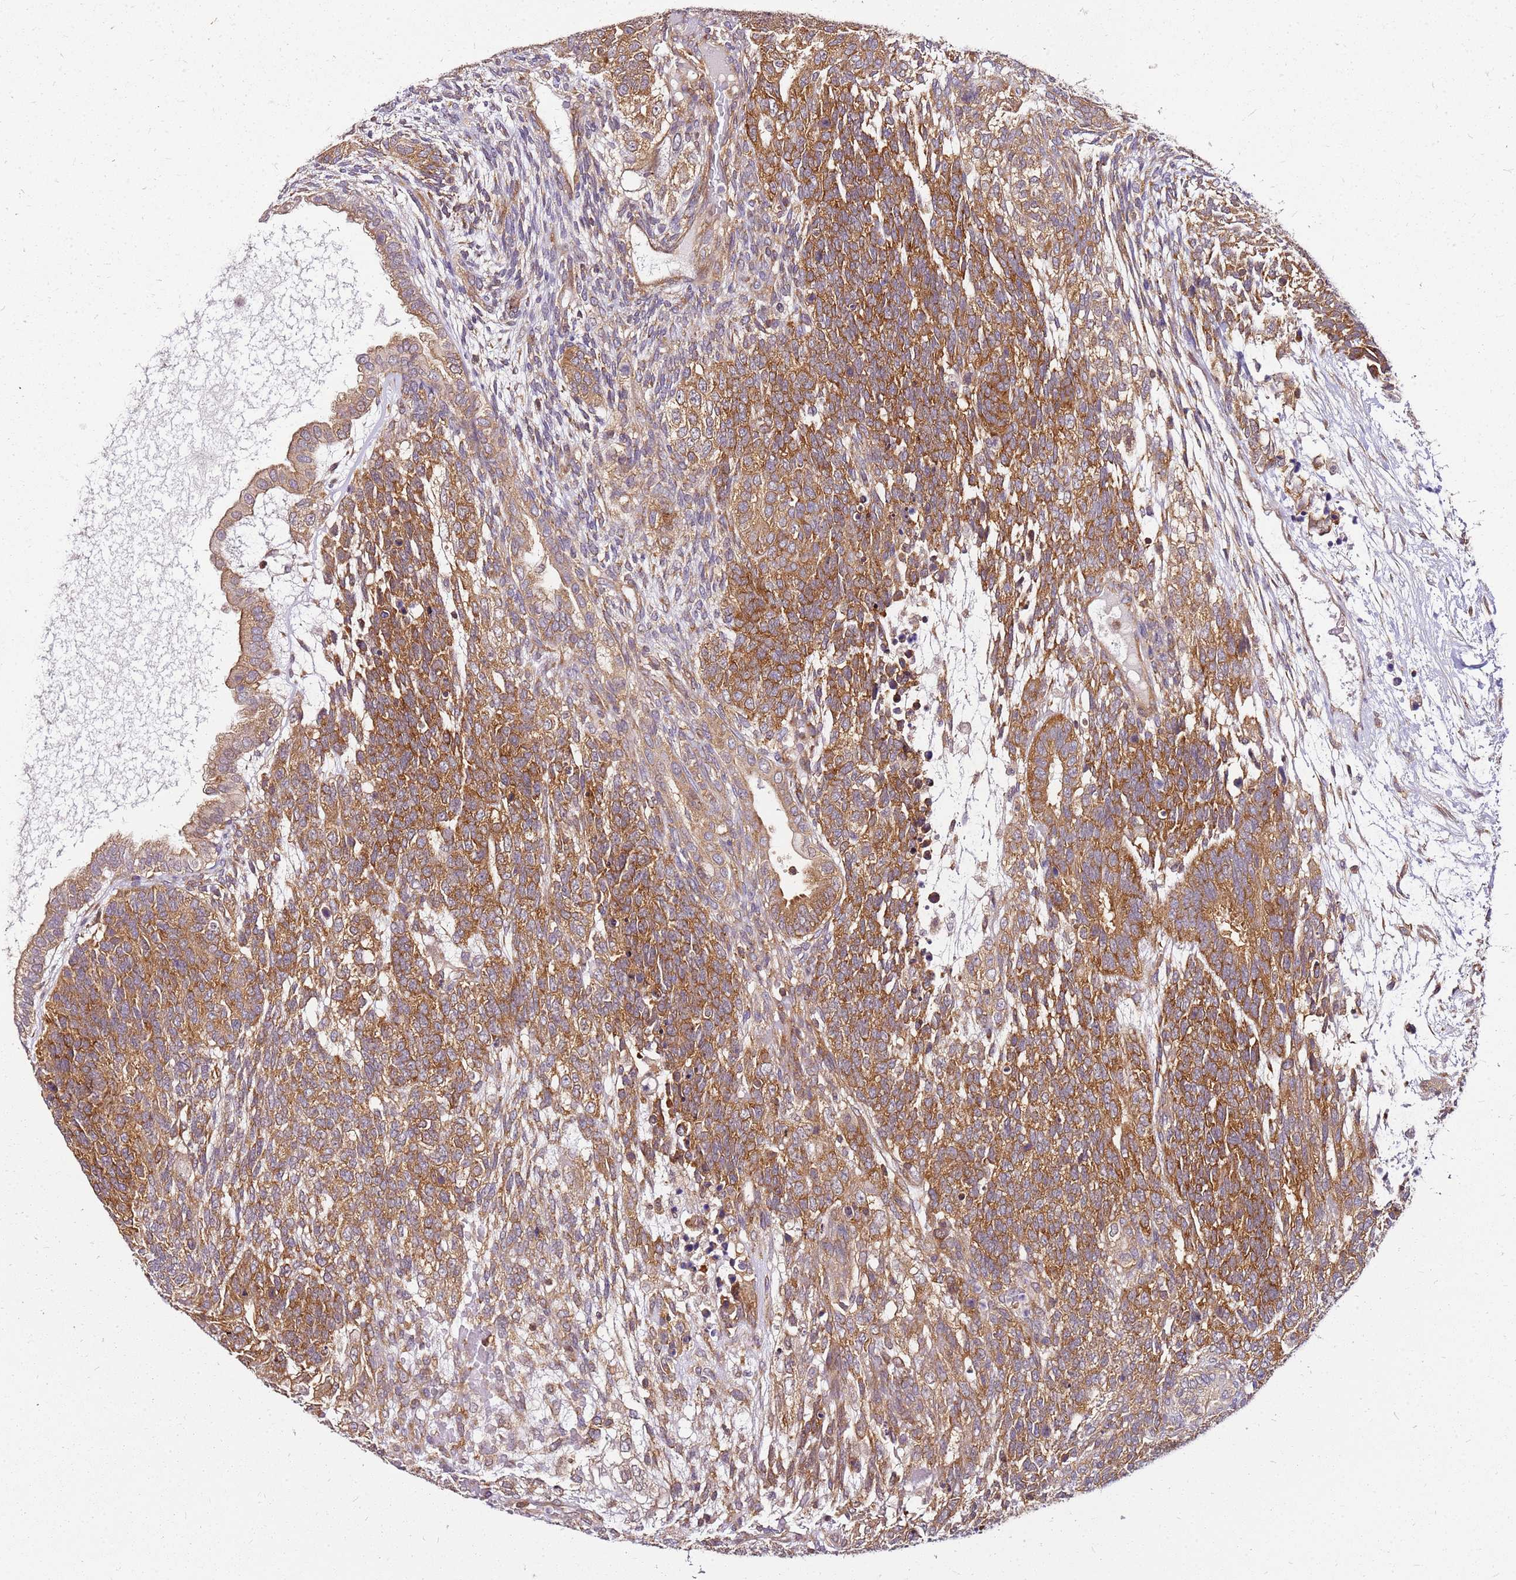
{"staining": {"intensity": "moderate", "quantity": ">75%", "location": "cytoplasmic/membranous"}, "tissue": "testis cancer", "cell_type": "Tumor cells", "image_type": "cancer", "snomed": [{"axis": "morphology", "description": "Carcinoma, Embryonal, NOS"}, {"axis": "topography", "description": "Testis"}], "caption": "The photomicrograph displays a brown stain indicating the presence of a protein in the cytoplasmic/membranous of tumor cells in testis cancer (embryonal carcinoma).", "gene": "PIH1D1", "patient": {"sex": "male", "age": 23}}